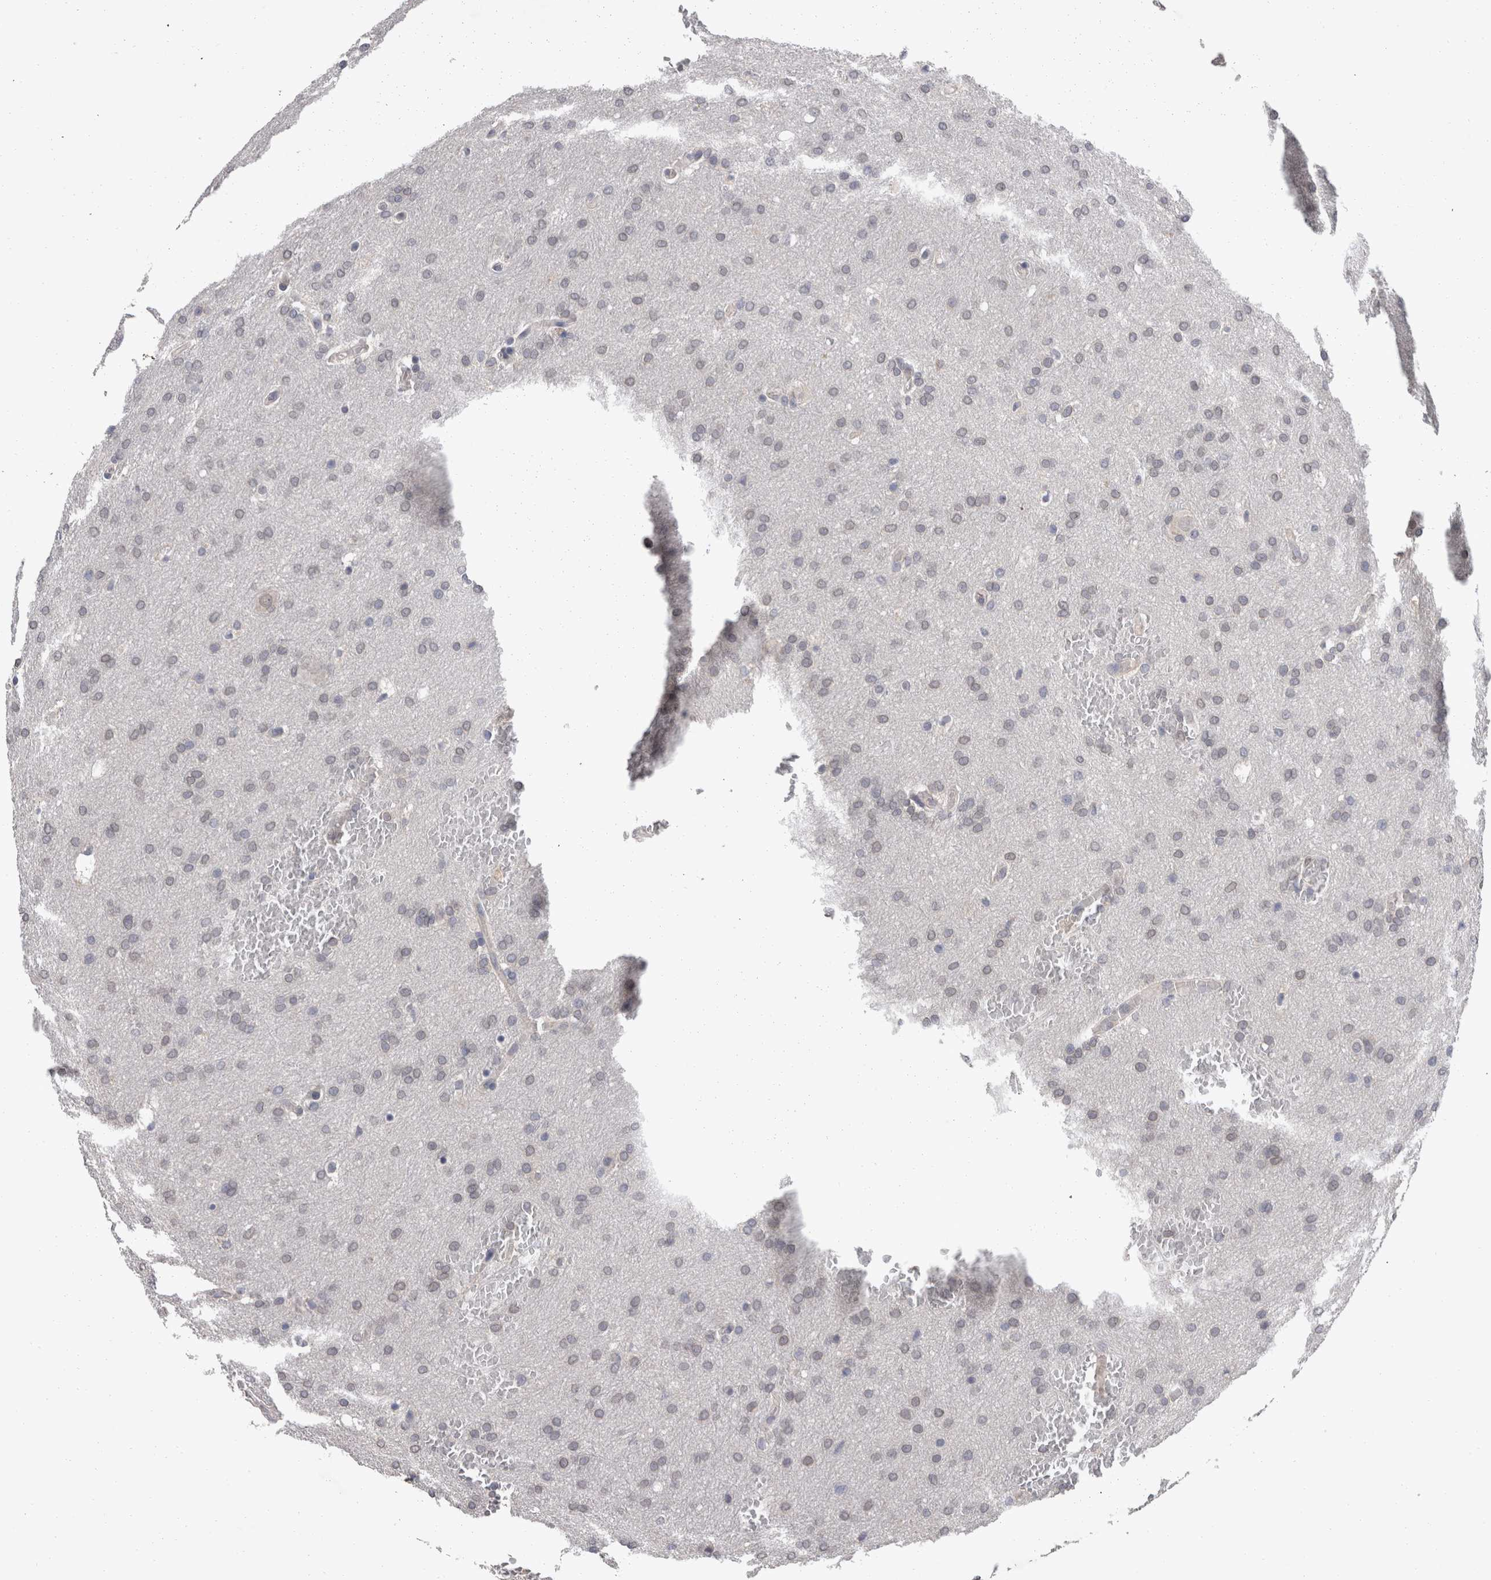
{"staining": {"intensity": "negative", "quantity": "none", "location": "none"}, "tissue": "glioma", "cell_type": "Tumor cells", "image_type": "cancer", "snomed": [{"axis": "morphology", "description": "Glioma, malignant, Low grade"}, {"axis": "topography", "description": "Brain"}], "caption": "Immunohistochemistry histopathology image of neoplastic tissue: malignant glioma (low-grade) stained with DAB (3,3'-diaminobenzidine) reveals no significant protein positivity in tumor cells.", "gene": "FHOD3", "patient": {"sex": "female", "age": 37}}